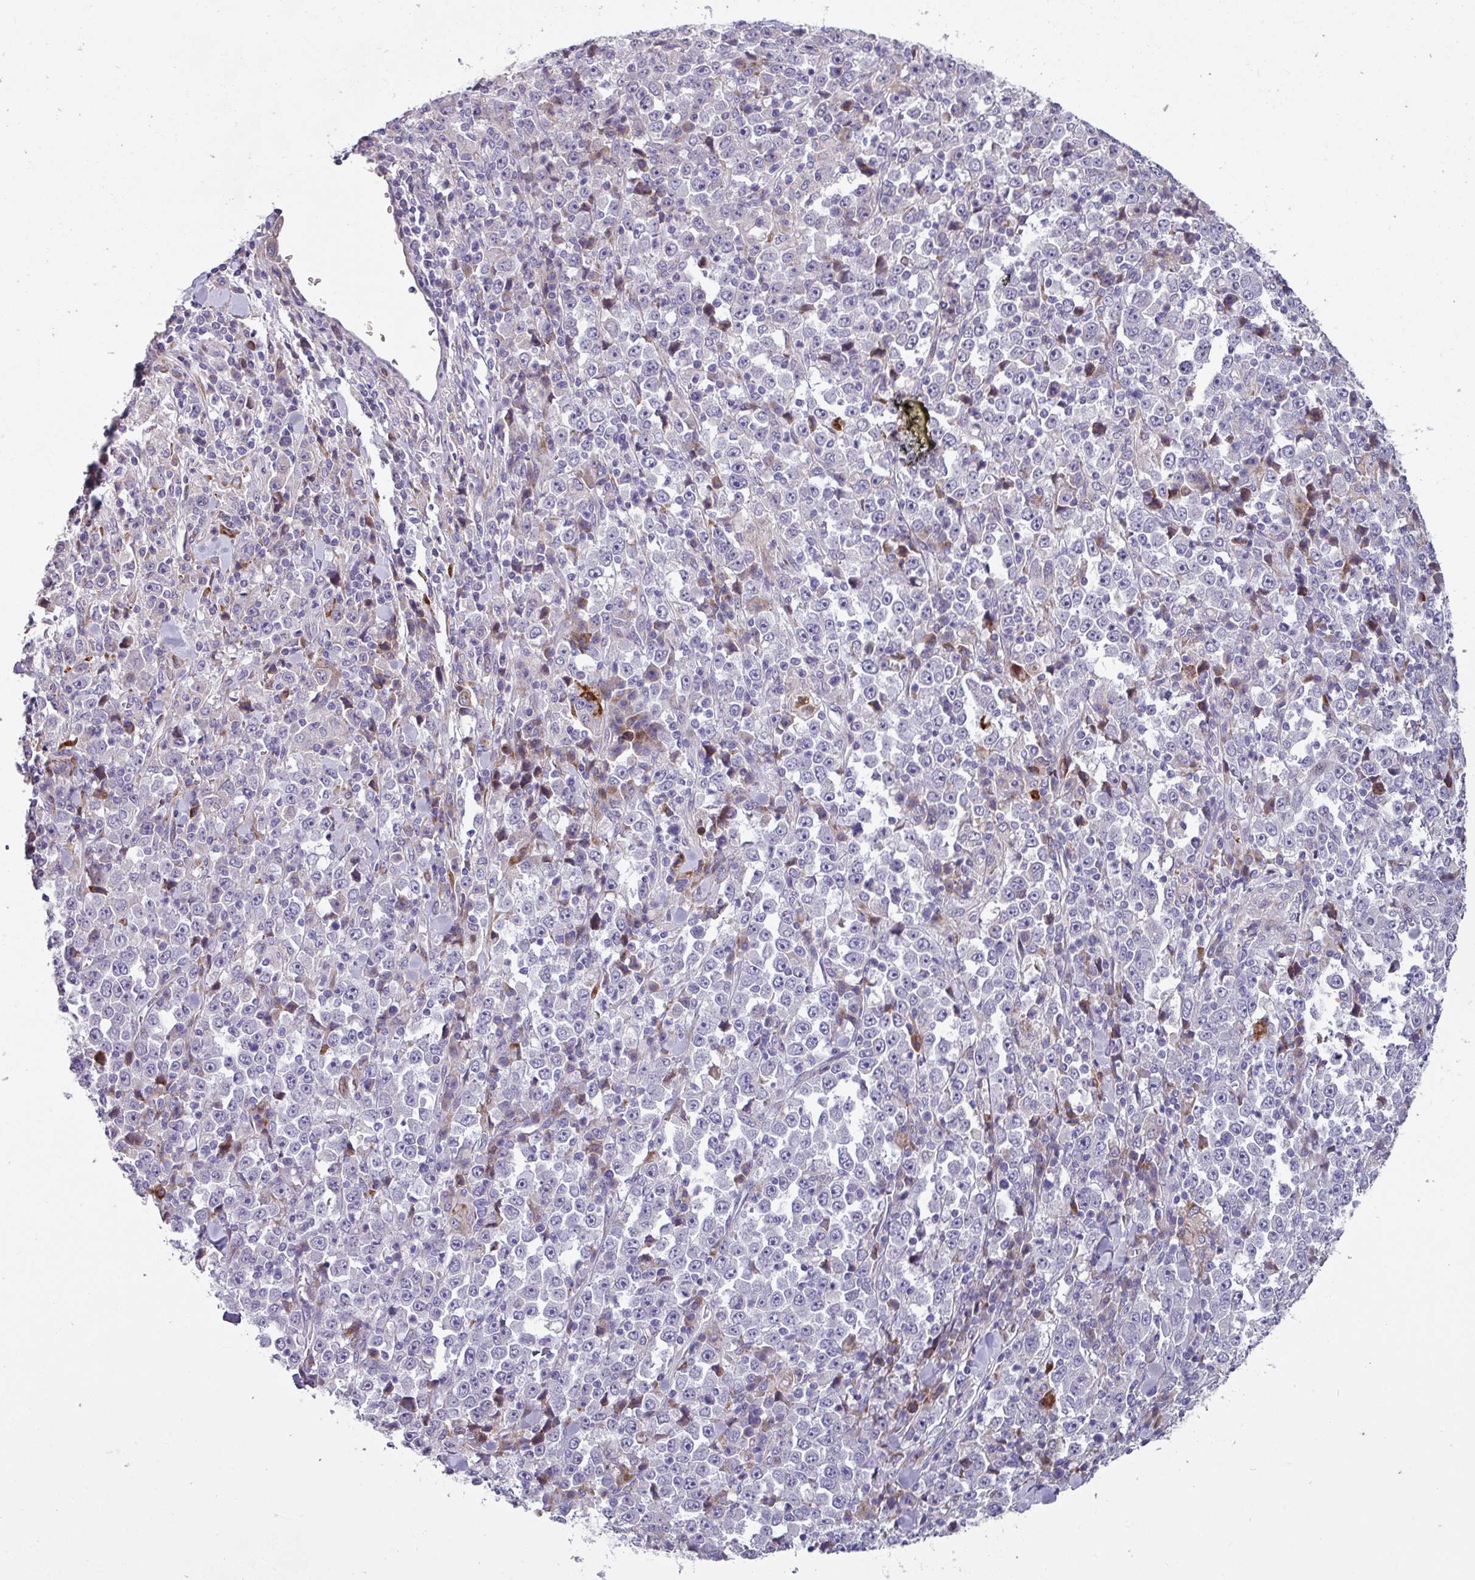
{"staining": {"intensity": "negative", "quantity": "none", "location": "none"}, "tissue": "stomach cancer", "cell_type": "Tumor cells", "image_type": "cancer", "snomed": [{"axis": "morphology", "description": "Normal tissue, NOS"}, {"axis": "morphology", "description": "Adenocarcinoma, NOS"}, {"axis": "topography", "description": "Stomach, upper"}, {"axis": "topography", "description": "Stomach"}], "caption": "DAB (3,3'-diaminobenzidine) immunohistochemical staining of stomach adenocarcinoma demonstrates no significant expression in tumor cells.", "gene": "KLHL3", "patient": {"sex": "male", "age": 59}}